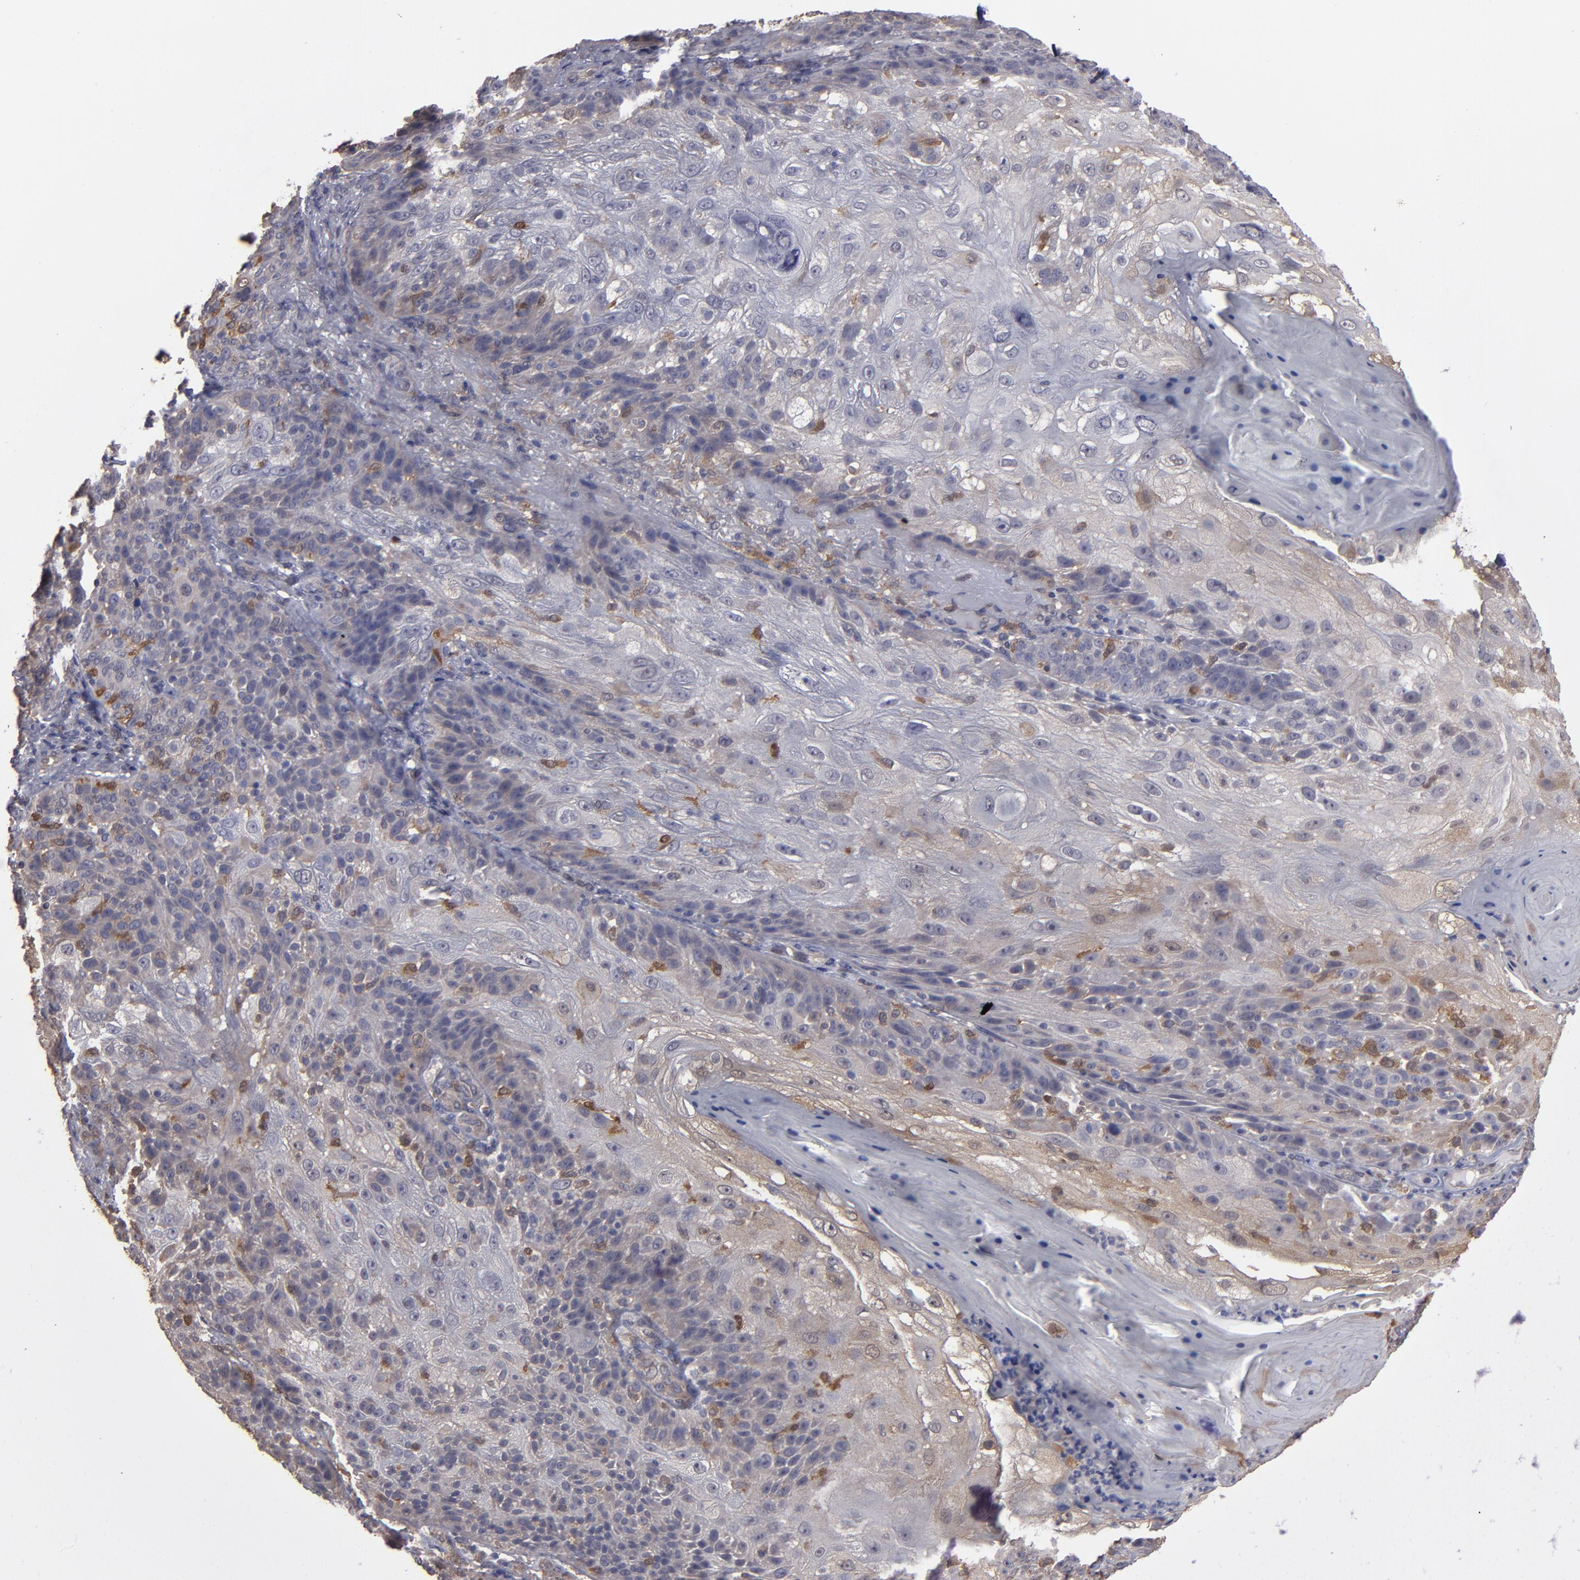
{"staining": {"intensity": "weak", "quantity": "25%-75%", "location": "cytoplasmic/membranous,nuclear"}, "tissue": "skin cancer", "cell_type": "Tumor cells", "image_type": "cancer", "snomed": [{"axis": "morphology", "description": "Normal tissue, NOS"}, {"axis": "morphology", "description": "Squamous cell carcinoma, NOS"}, {"axis": "topography", "description": "Skin"}], "caption": "Protein expression analysis of skin cancer reveals weak cytoplasmic/membranous and nuclear expression in about 25%-75% of tumor cells.", "gene": "NDRG2", "patient": {"sex": "female", "age": 83}}